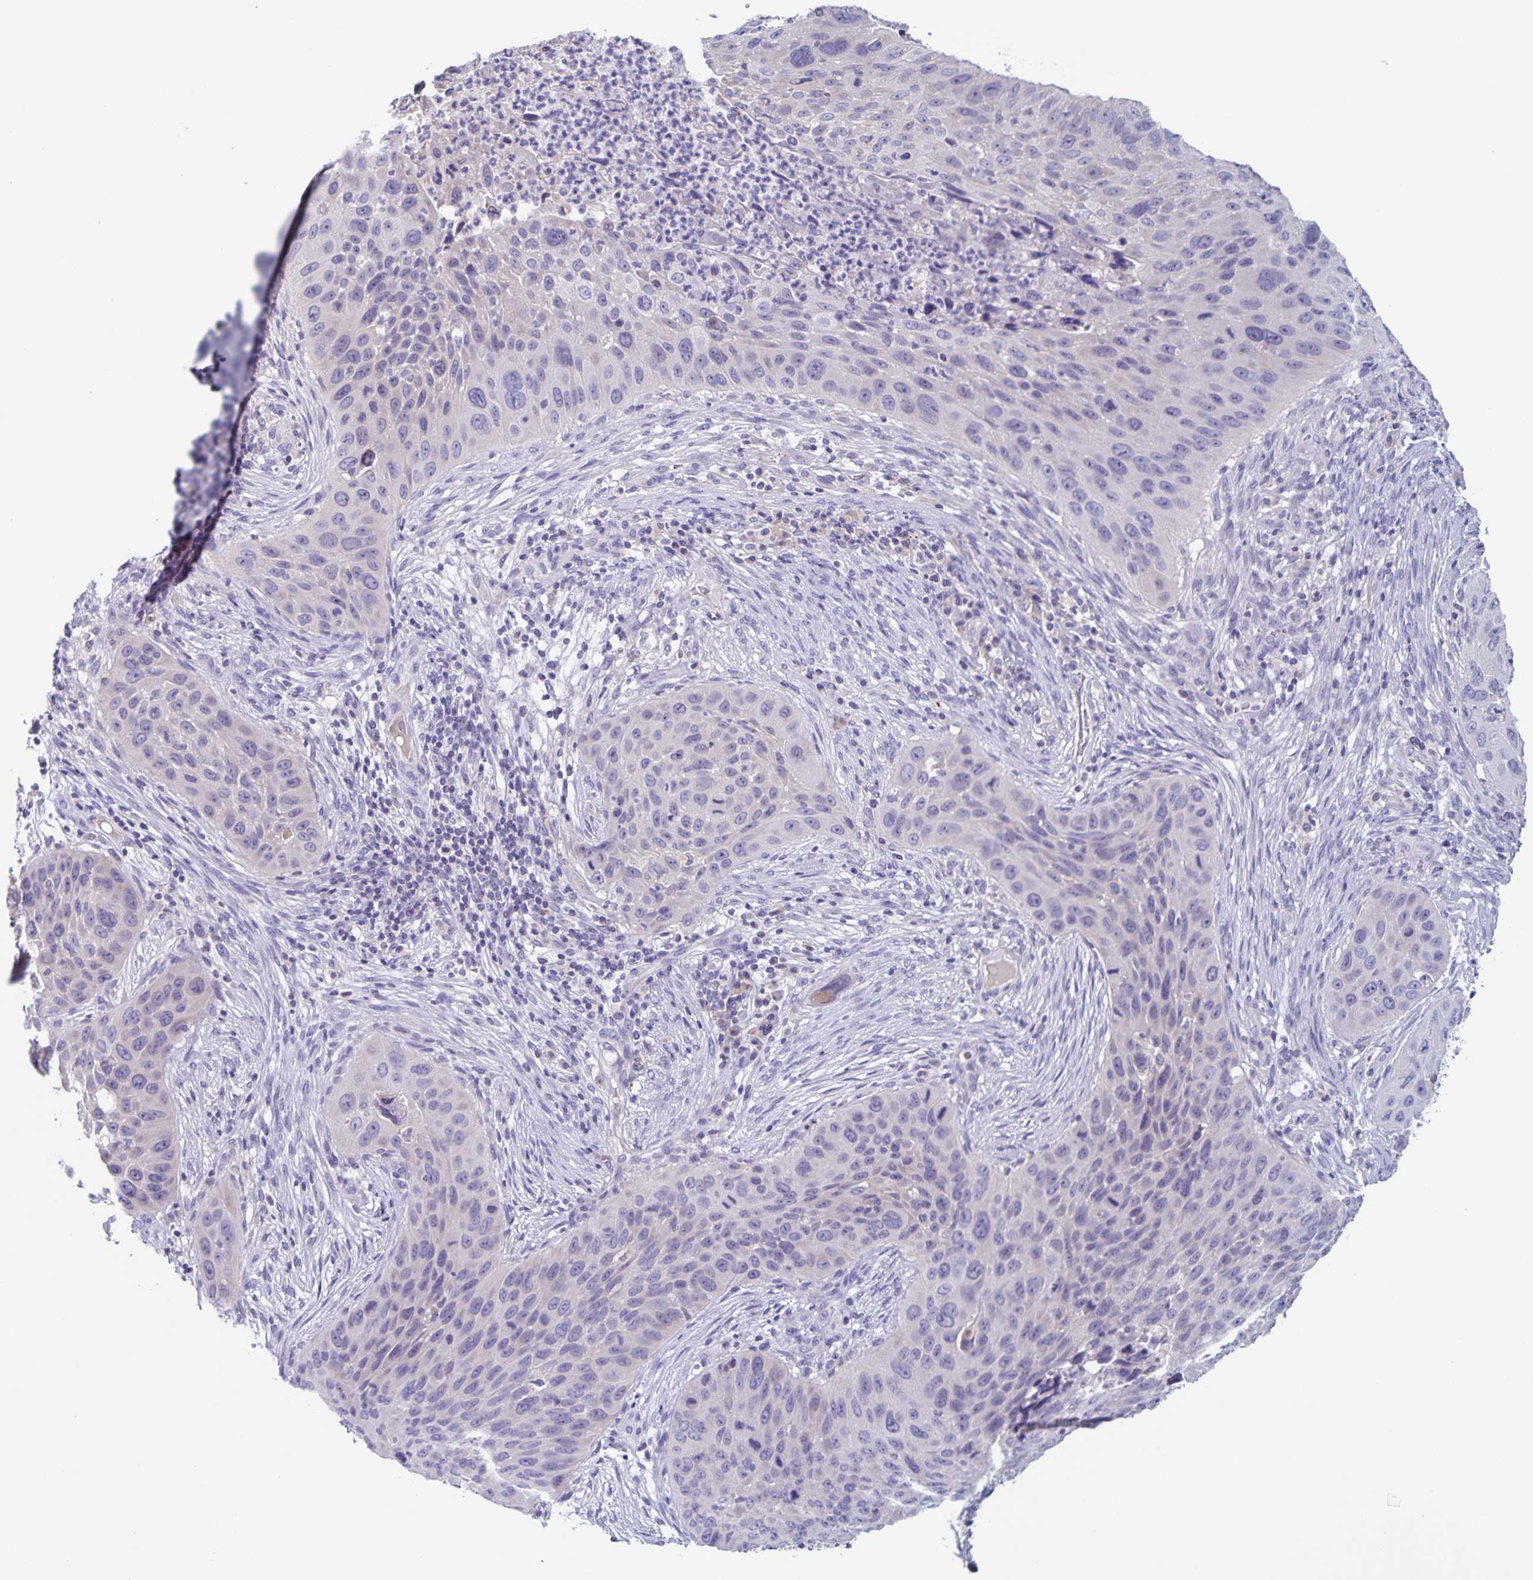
{"staining": {"intensity": "negative", "quantity": "none", "location": "none"}, "tissue": "lung cancer", "cell_type": "Tumor cells", "image_type": "cancer", "snomed": [{"axis": "morphology", "description": "Squamous cell carcinoma, NOS"}, {"axis": "topography", "description": "Lung"}], "caption": "A micrograph of human lung cancer is negative for staining in tumor cells. (DAB immunohistochemistry visualized using brightfield microscopy, high magnification).", "gene": "RPL36A", "patient": {"sex": "male", "age": 63}}